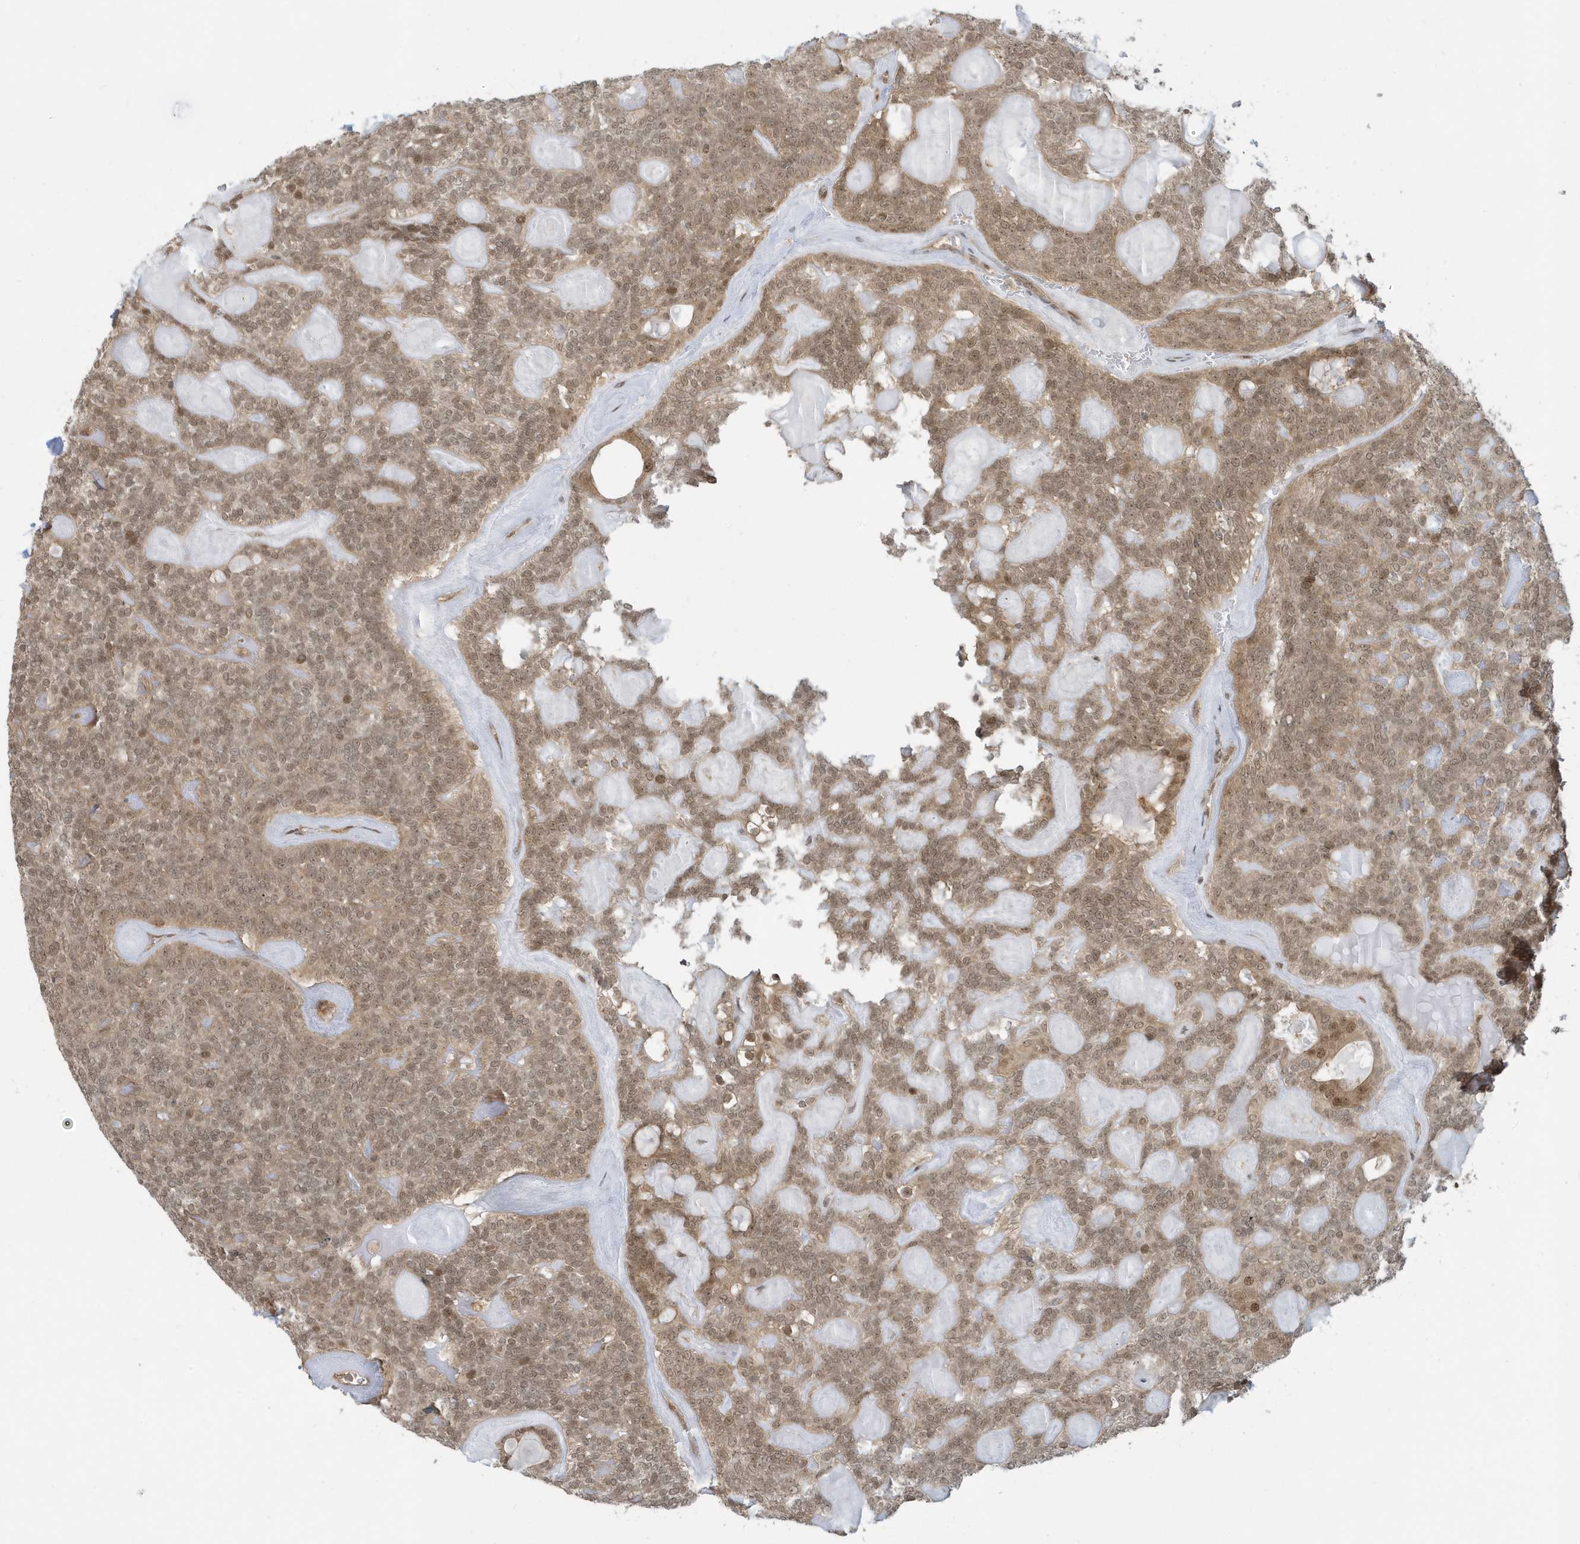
{"staining": {"intensity": "moderate", "quantity": ">75%", "location": "nuclear"}, "tissue": "head and neck cancer", "cell_type": "Tumor cells", "image_type": "cancer", "snomed": [{"axis": "morphology", "description": "Adenocarcinoma, NOS"}, {"axis": "topography", "description": "Head-Neck"}], "caption": "Immunohistochemical staining of human head and neck cancer (adenocarcinoma) exhibits moderate nuclear protein expression in approximately >75% of tumor cells.", "gene": "PPP1R7", "patient": {"sex": "male", "age": 66}}